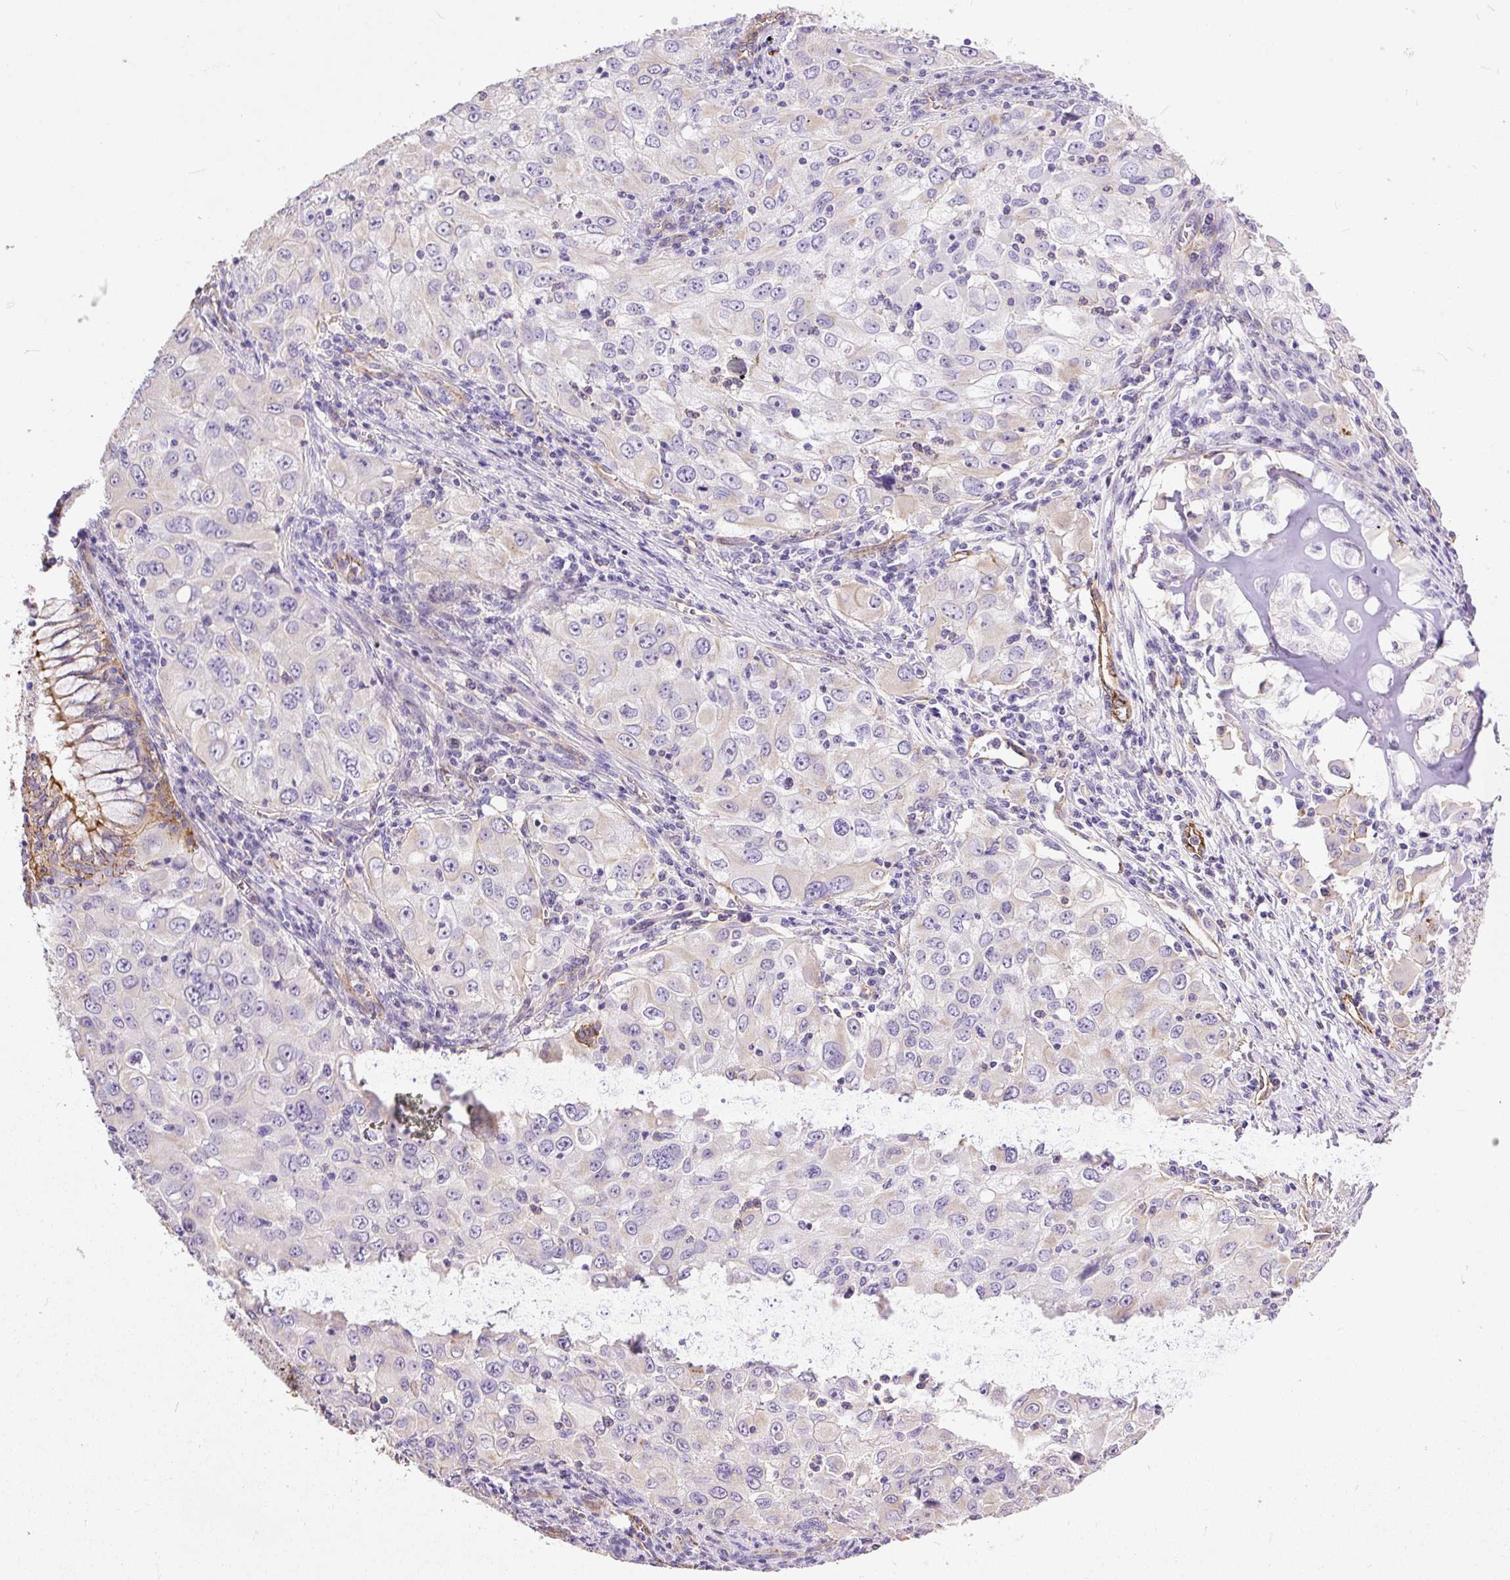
{"staining": {"intensity": "negative", "quantity": "none", "location": "none"}, "tissue": "lung cancer", "cell_type": "Tumor cells", "image_type": "cancer", "snomed": [{"axis": "morphology", "description": "Adenocarcinoma, NOS"}, {"axis": "morphology", "description": "Adenocarcinoma, metastatic, NOS"}, {"axis": "topography", "description": "Lymph node"}, {"axis": "topography", "description": "Lung"}], "caption": "Lung adenocarcinoma stained for a protein using immunohistochemistry shows no staining tumor cells.", "gene": "MAGEB16", "patient": {"sex": "female", "age": 42}}